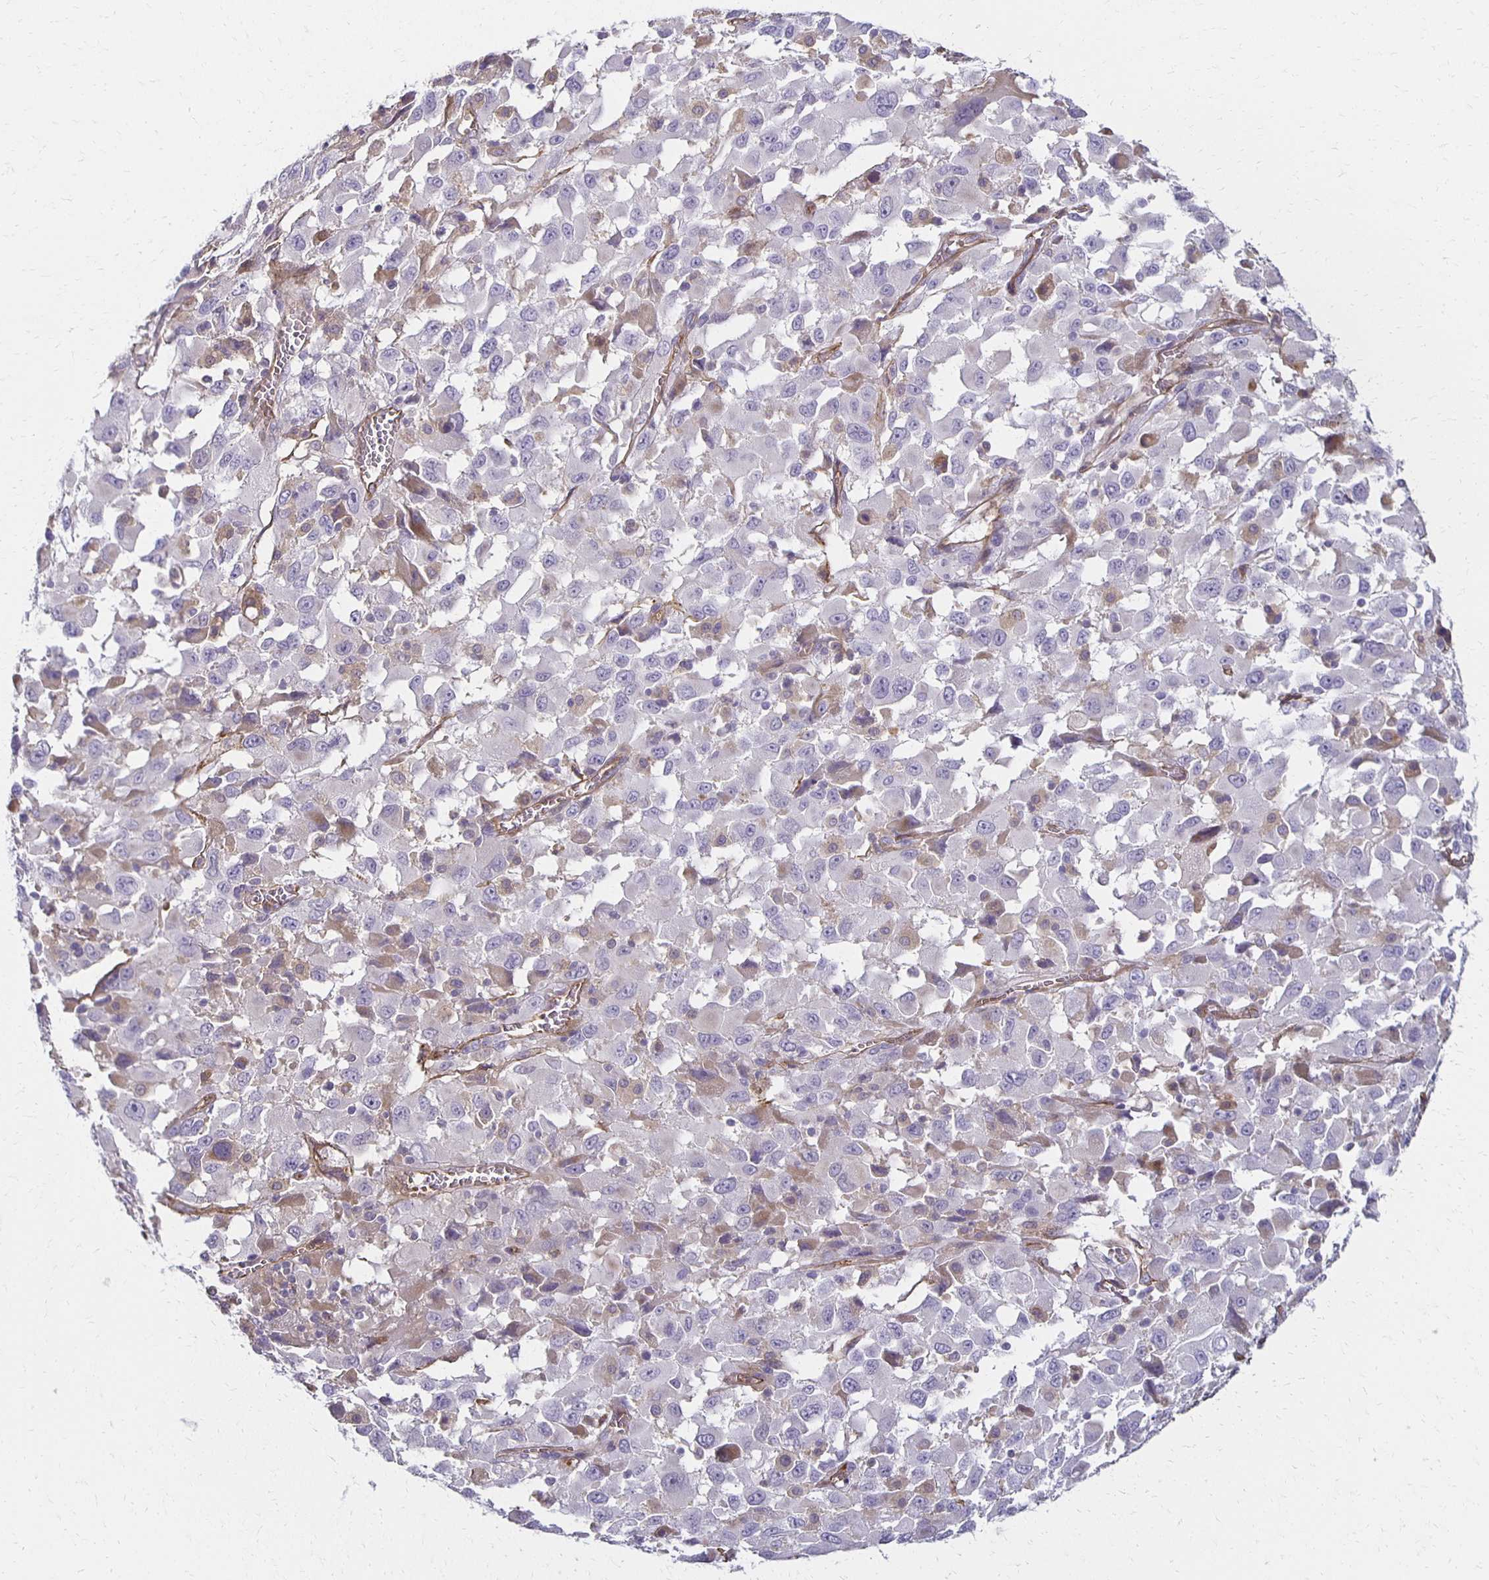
{"staining": {"intensity": "negative", "quantity": "none", "location": "none"}, "tissue": "melanoma", "cell_type": "Tumor cells", "image_type": "cancer", "snomed": [{"axis": "morphology", "description": "Malignant melanoma, Metastatic site"}, {"axis": "topography", "description": "Soft tissue"}], "caption": "Immunohistochemistry (IHC) histopathology image of human malignant melanoma (metastatic site) stained for a protein (brown), which demonstrates no expression in tumor cells.", "gene": "GPX4", "patient": {"sex": "male", "age": 50}}